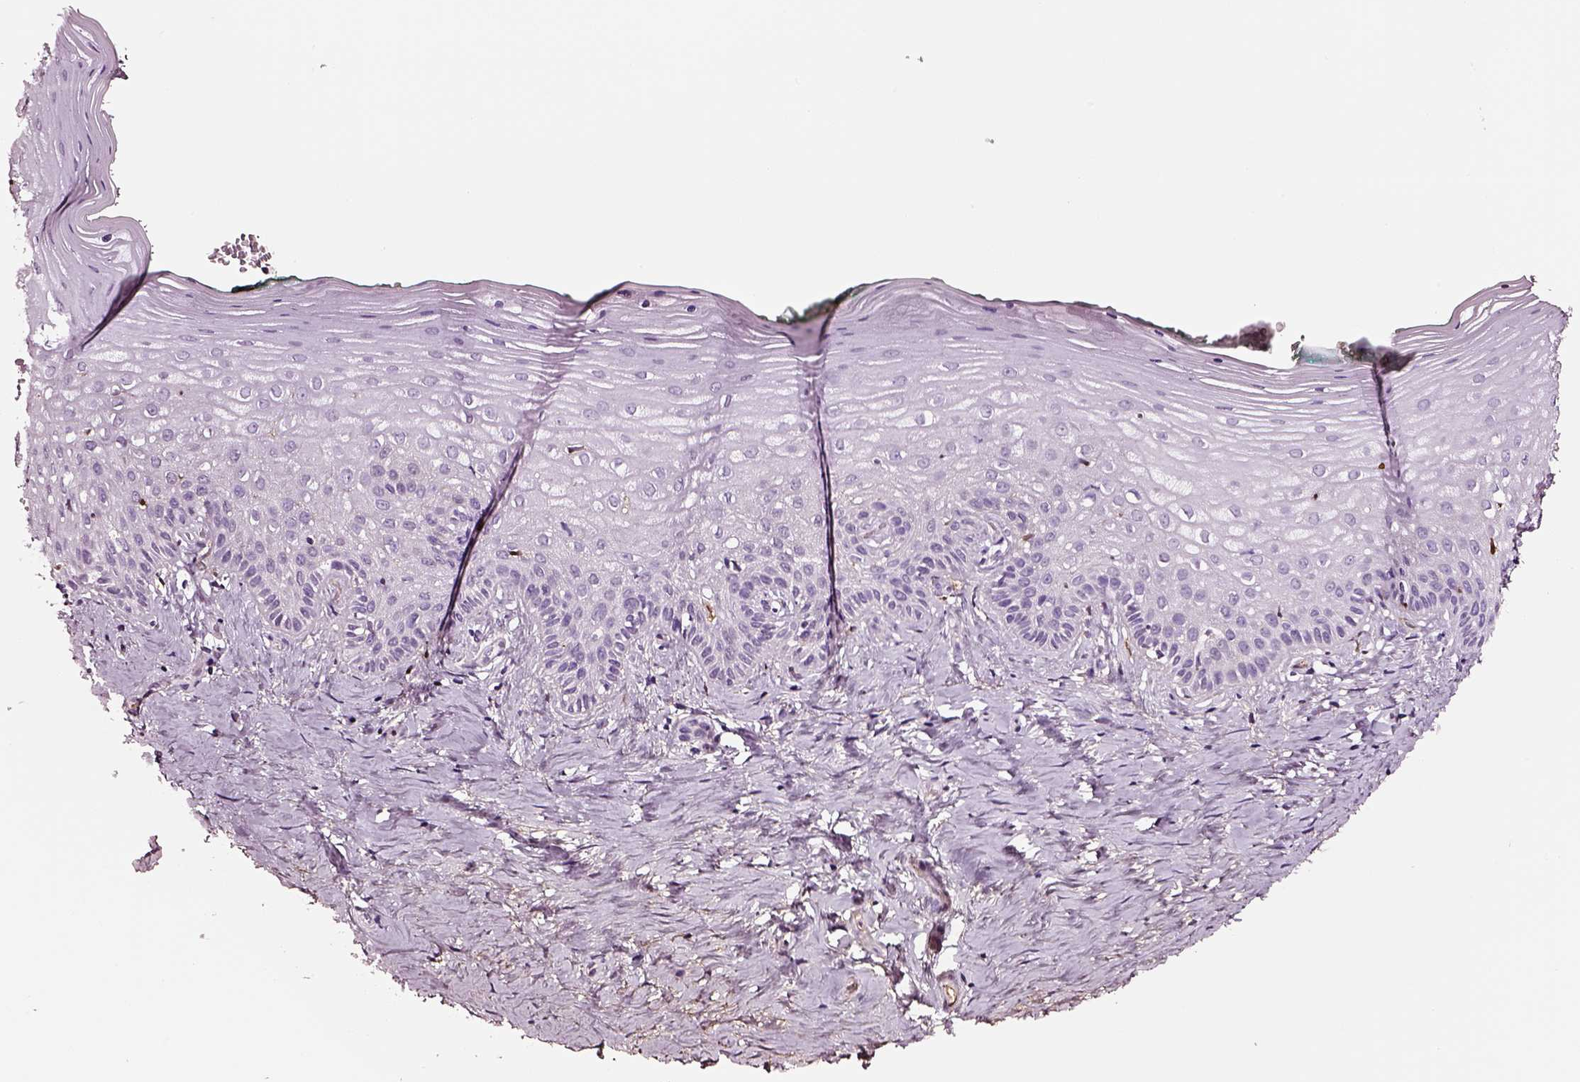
{"staining": {"intensity": "negative", "quantity": "none", "location": "none"}, "tissue": "vagina", "cell_type": "Squamous epithelial cells", "image_type": "normal", "snomed": [{"axis": "morphology", "description": "Normal tissue, NOS"}, {"axis": "topography", "description": "Vagina"}], "caption": "The immunohistochemistry micrograph has no significant positivity in squamous epithelial cells of vagina.", "gene": "TF", "patient": {"sex": "female", "age": 45}}